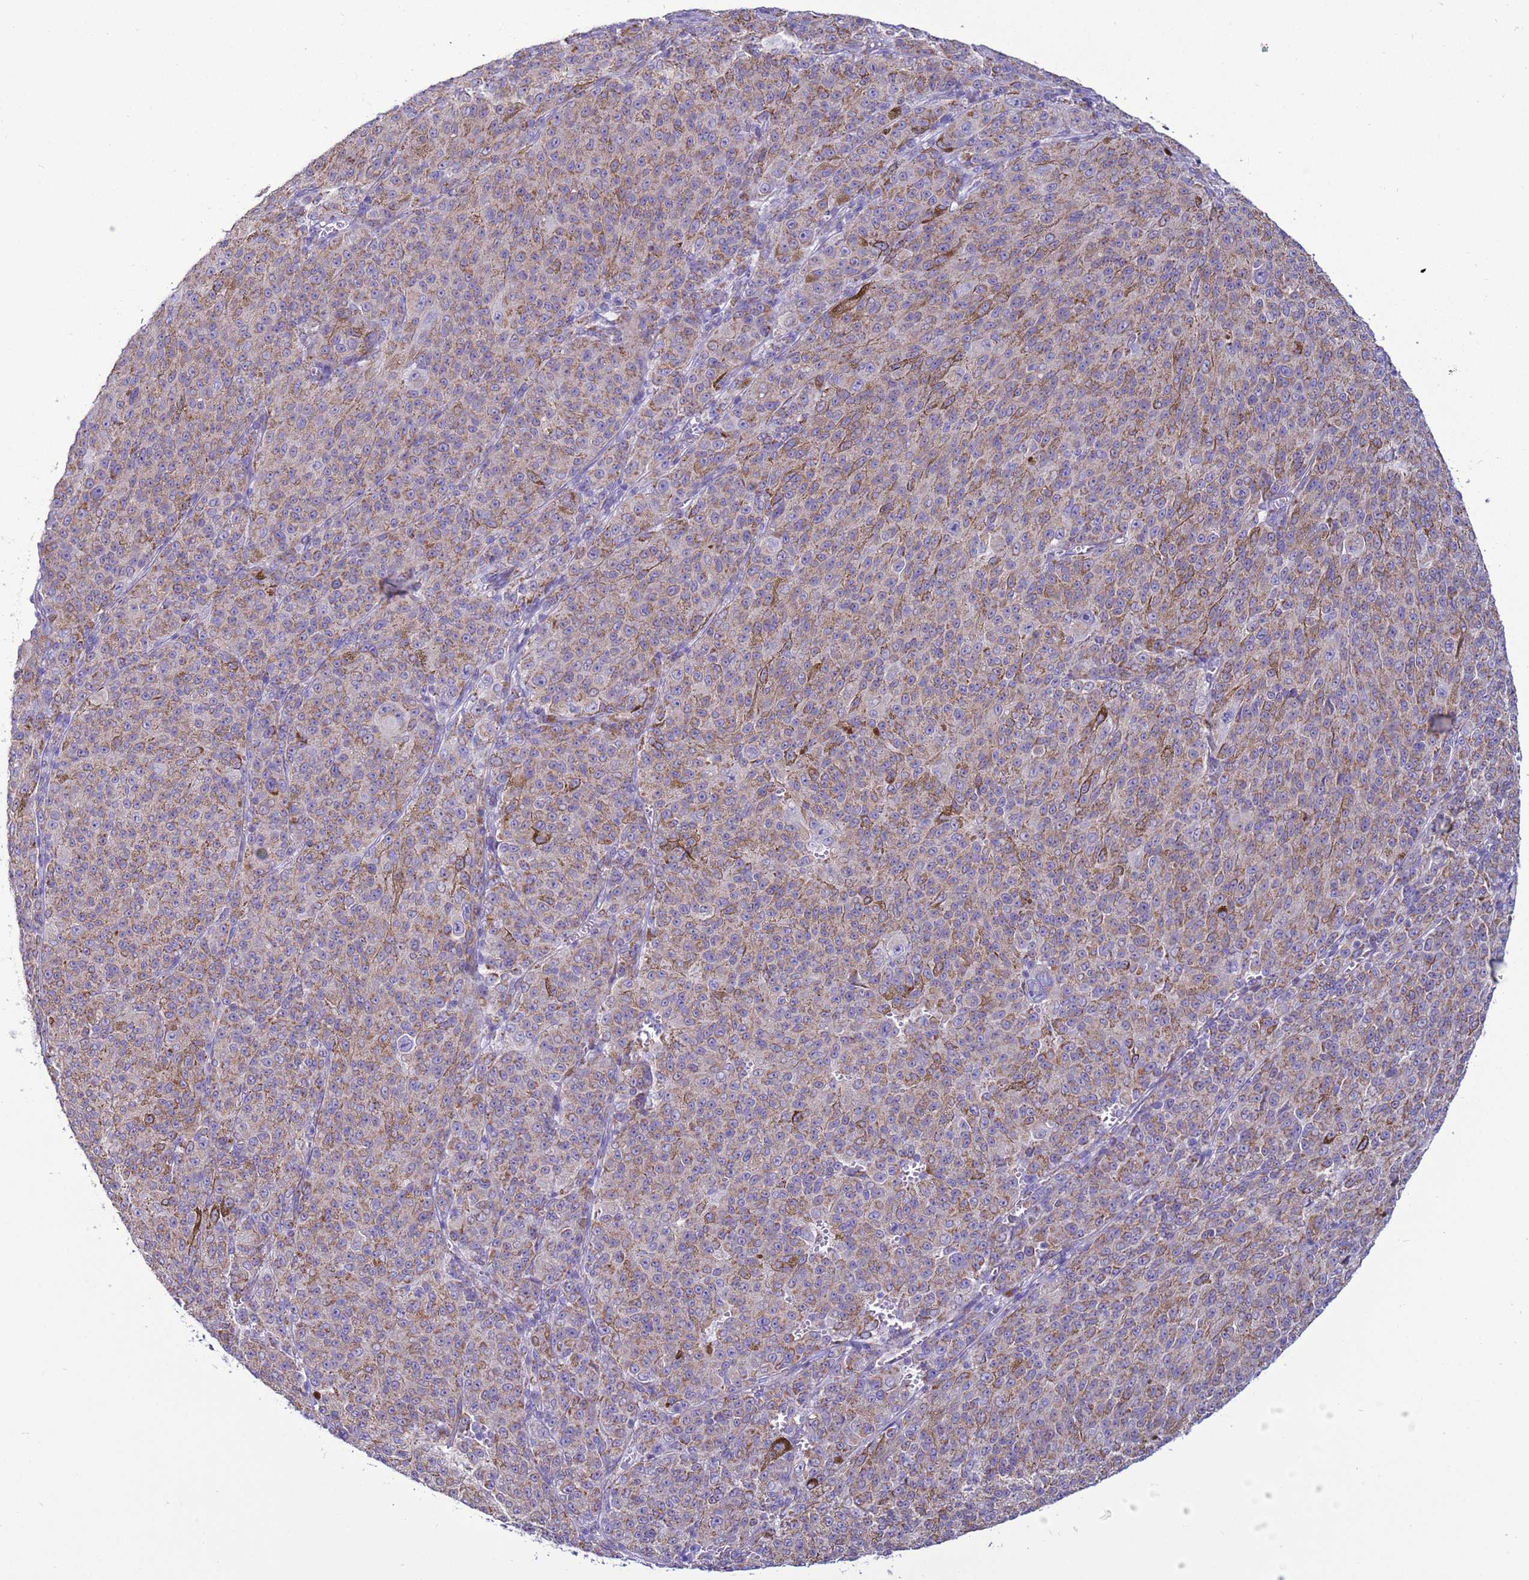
{"staining": {"intensity": "weak", "quantity": ">75%", "location": "cytoplasmic/membranous"}, "tissue": "melanoma", "cell_type": "Tumor cells", "image_type": "cancer", "snomed": [{"axis": "morphology", "description": "Malignant melanoma, NOS"}, {"axis": "topography", "description": "Skin"}], "caption": "Tumor cells display low levels of weak cytoplasmic/membranous positivity in about >75% of cells in melanoma.", "gene": "NCALD", "patient": {"sex": "female", "age": 52}}